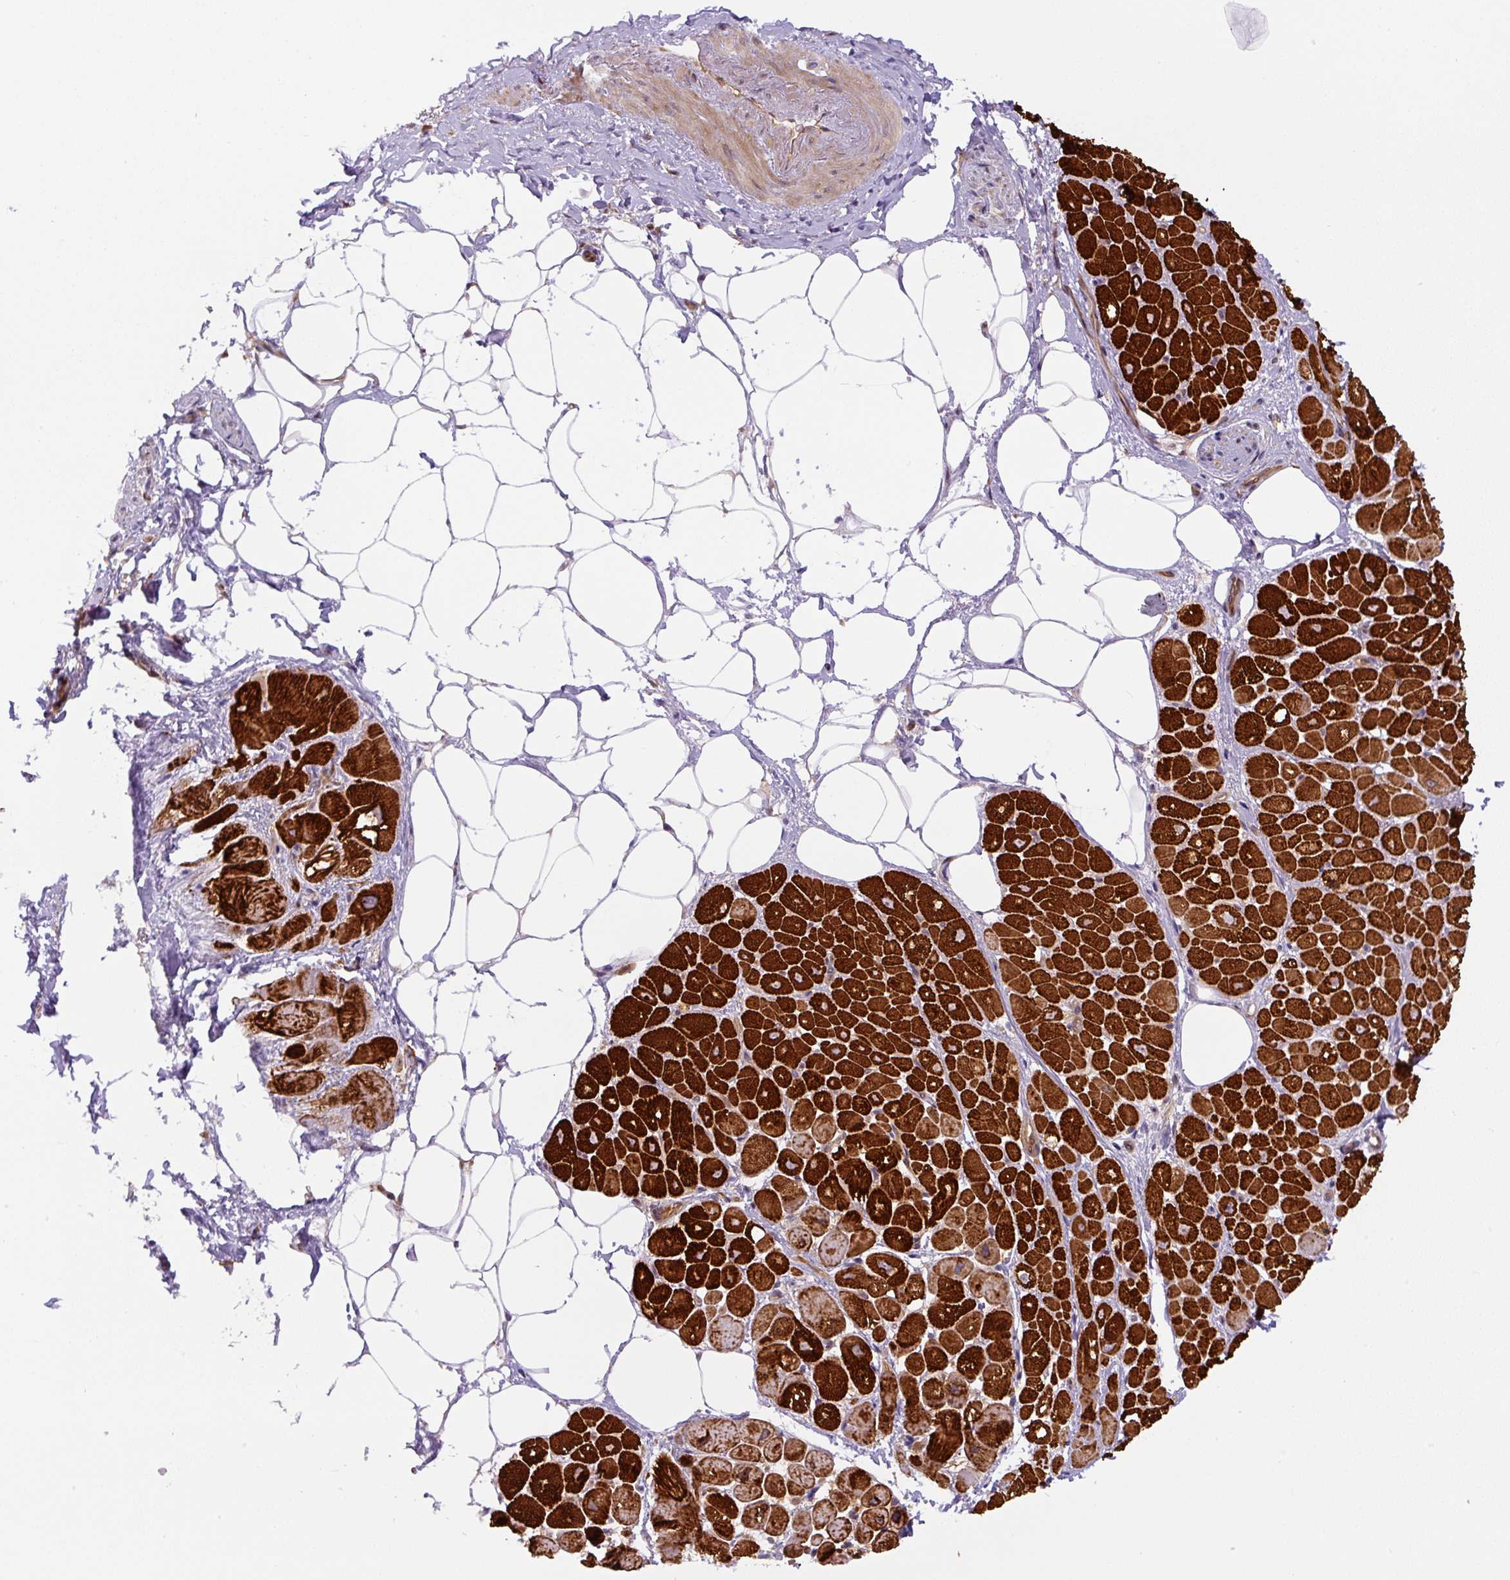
{"staining": {"intensity": "strong", "quantity": "25%-75%", "location": "cytoplasmic/membranous"}, "tissue": "heart muscle", "cell_type": "Cardiomyocytes", "image_type": "normal", "snomed": [{"axis": "morphology", "description": "Normal tissue, NOS"}, {"axis": "topography", "description": "Heart"}], "caption": "A photomicrograph of human heart muscle stained for a protein demonstrates strong cytoplasmic/membranous brown staining in cardiomyocytes. (brown staining indicates protein expression, while blue staining denotes nuclei).", "gene": "ZSWIM7", "patient": {"sex": "male", "age": 62}}